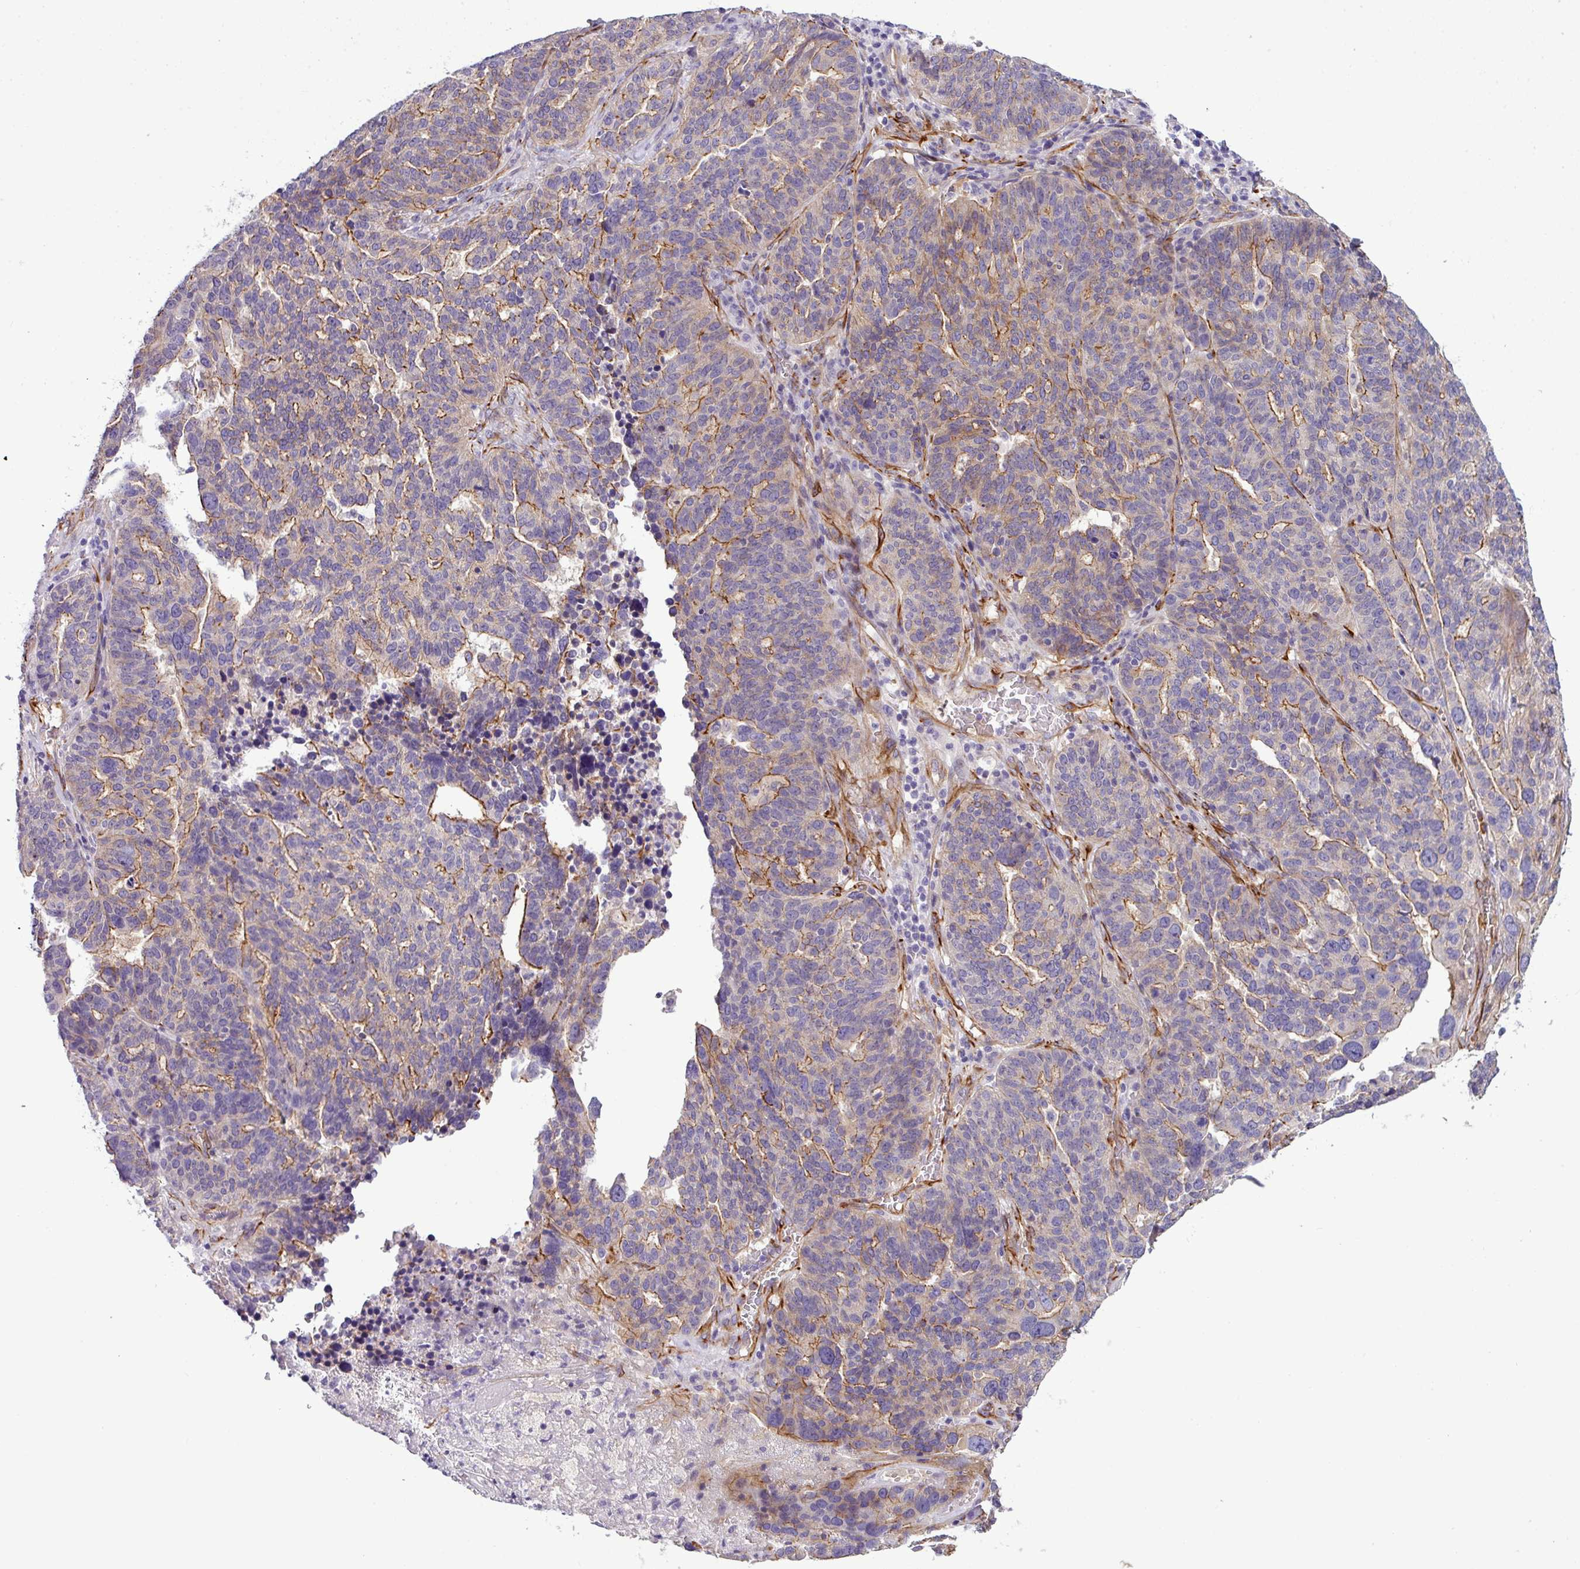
{"staining": {"intensity": "moderate", "quantity": "25%-75%", "location": "cytoplasmic/membranous"}, "tissue": "ovarian cancer", "cell_type": "Tumor cells", "image_type": "cancer", "snomed": [{"axis": "morphology", "description": "Cystadenocarcinoma, serous, NOS"}, {"axis": "topography", "description": "Ovary"}], "caption": "Protein expression analysis of serous cystadenocarcinoma (ovarian) reveals moderate cytoplasmic/membranous staining in about 25%-75% of tumor cells.", "gene": "PARD6A", "patient": {"sex": "female", "age": 59}}